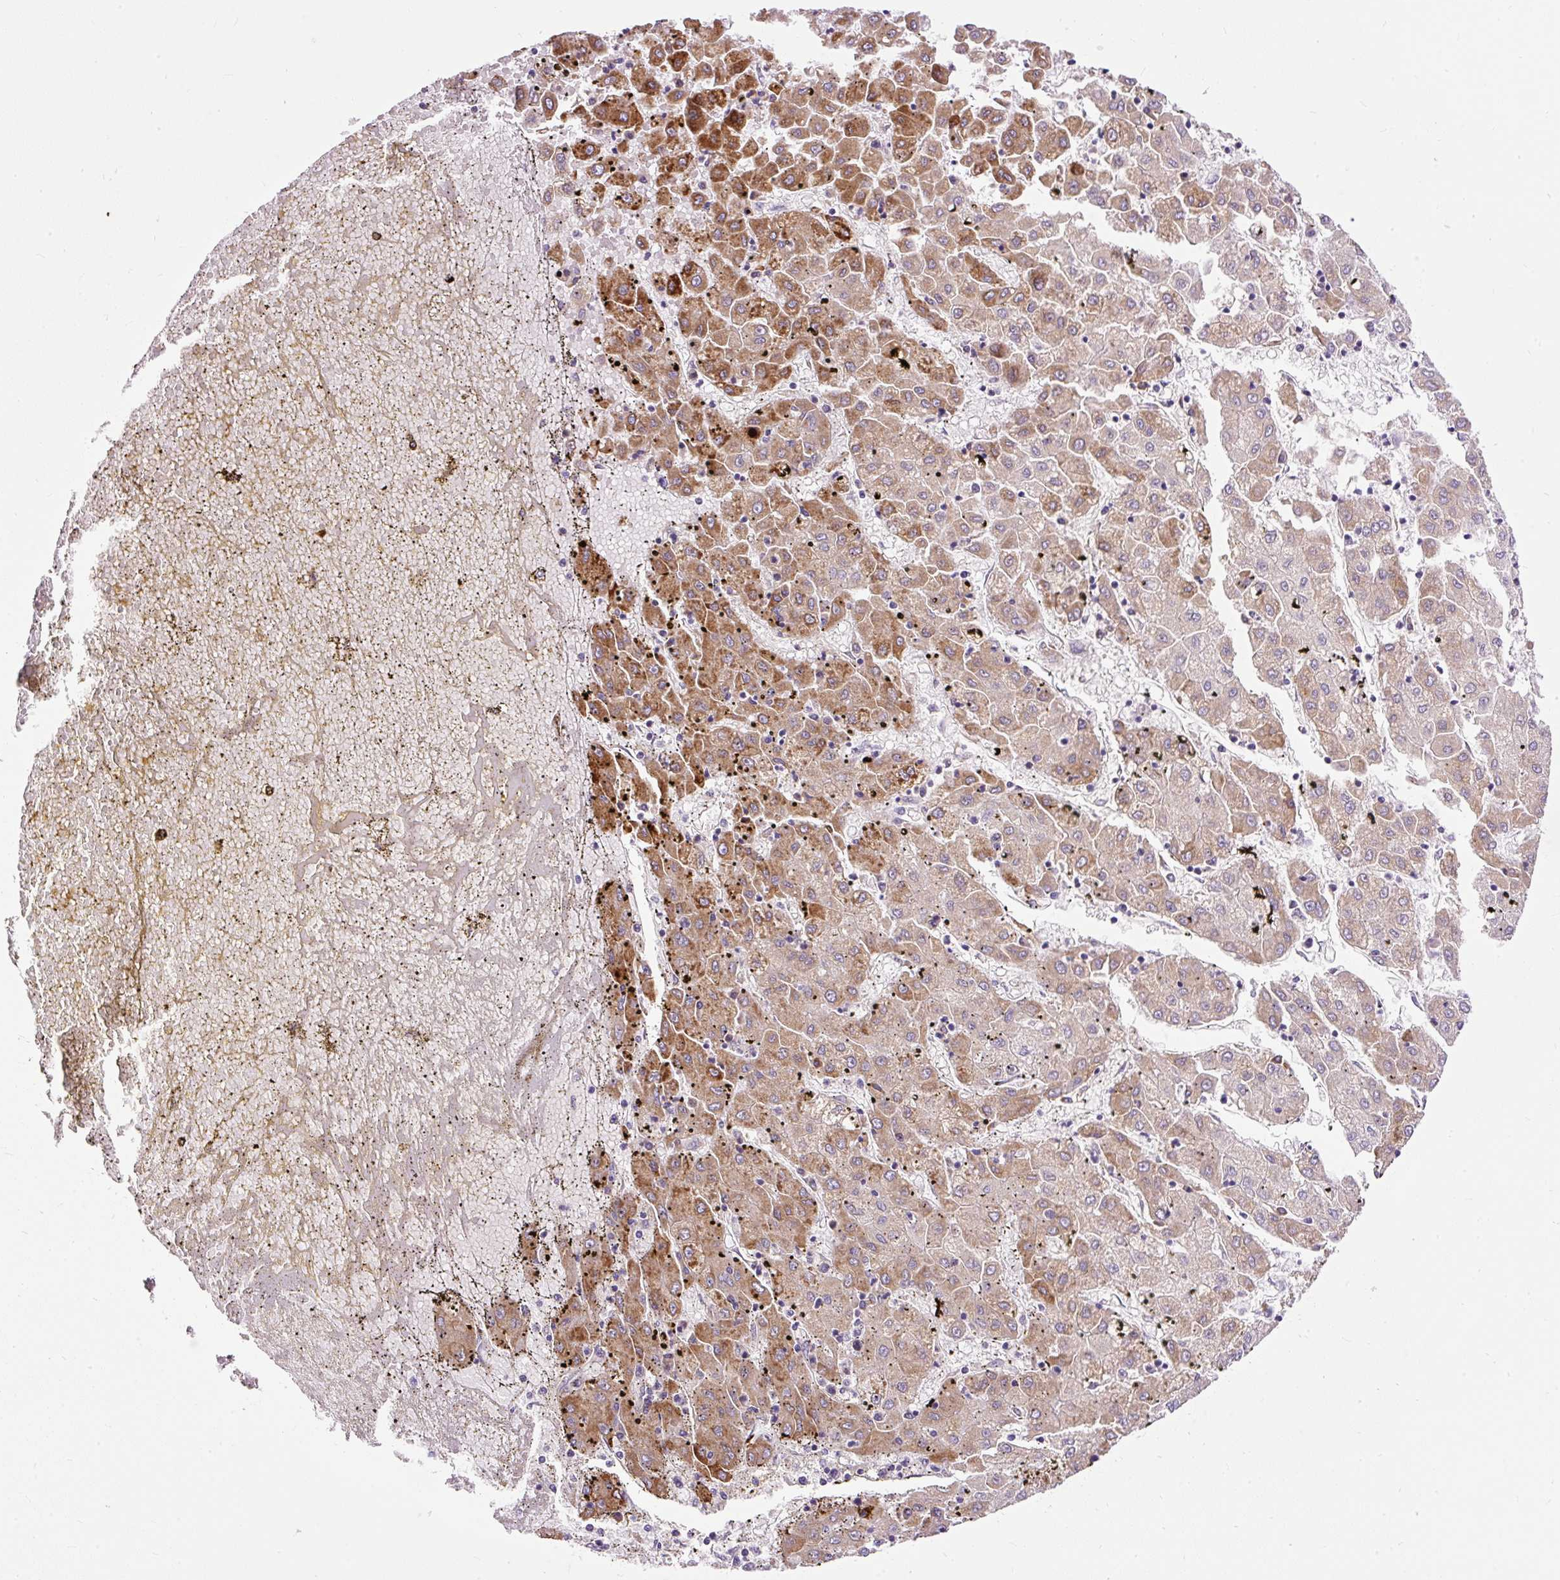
{"staining": {"intensity": "moderate", "quantity": "25%-75%", "location": "cytoplasmic/membranous"}, "tissue": "liver cancer", "cell_type": "Tumor cells", "image_type": "cancer", "snomed": [{"axis": "morphology", "description": "Carcinoma, Hepatocellular, NOS"}, {"axis": "topography", "description": "Liver"}], "caption": "This is a histology image of immunohistochemistry (IHC) staining of liver cancer (hepatocellular carcinoma), which shows moderate expression in the cytoplasmic/membranous of tumor cells.", "gene": "FMC1", "patient": {"sex": "male", "age": 72}}